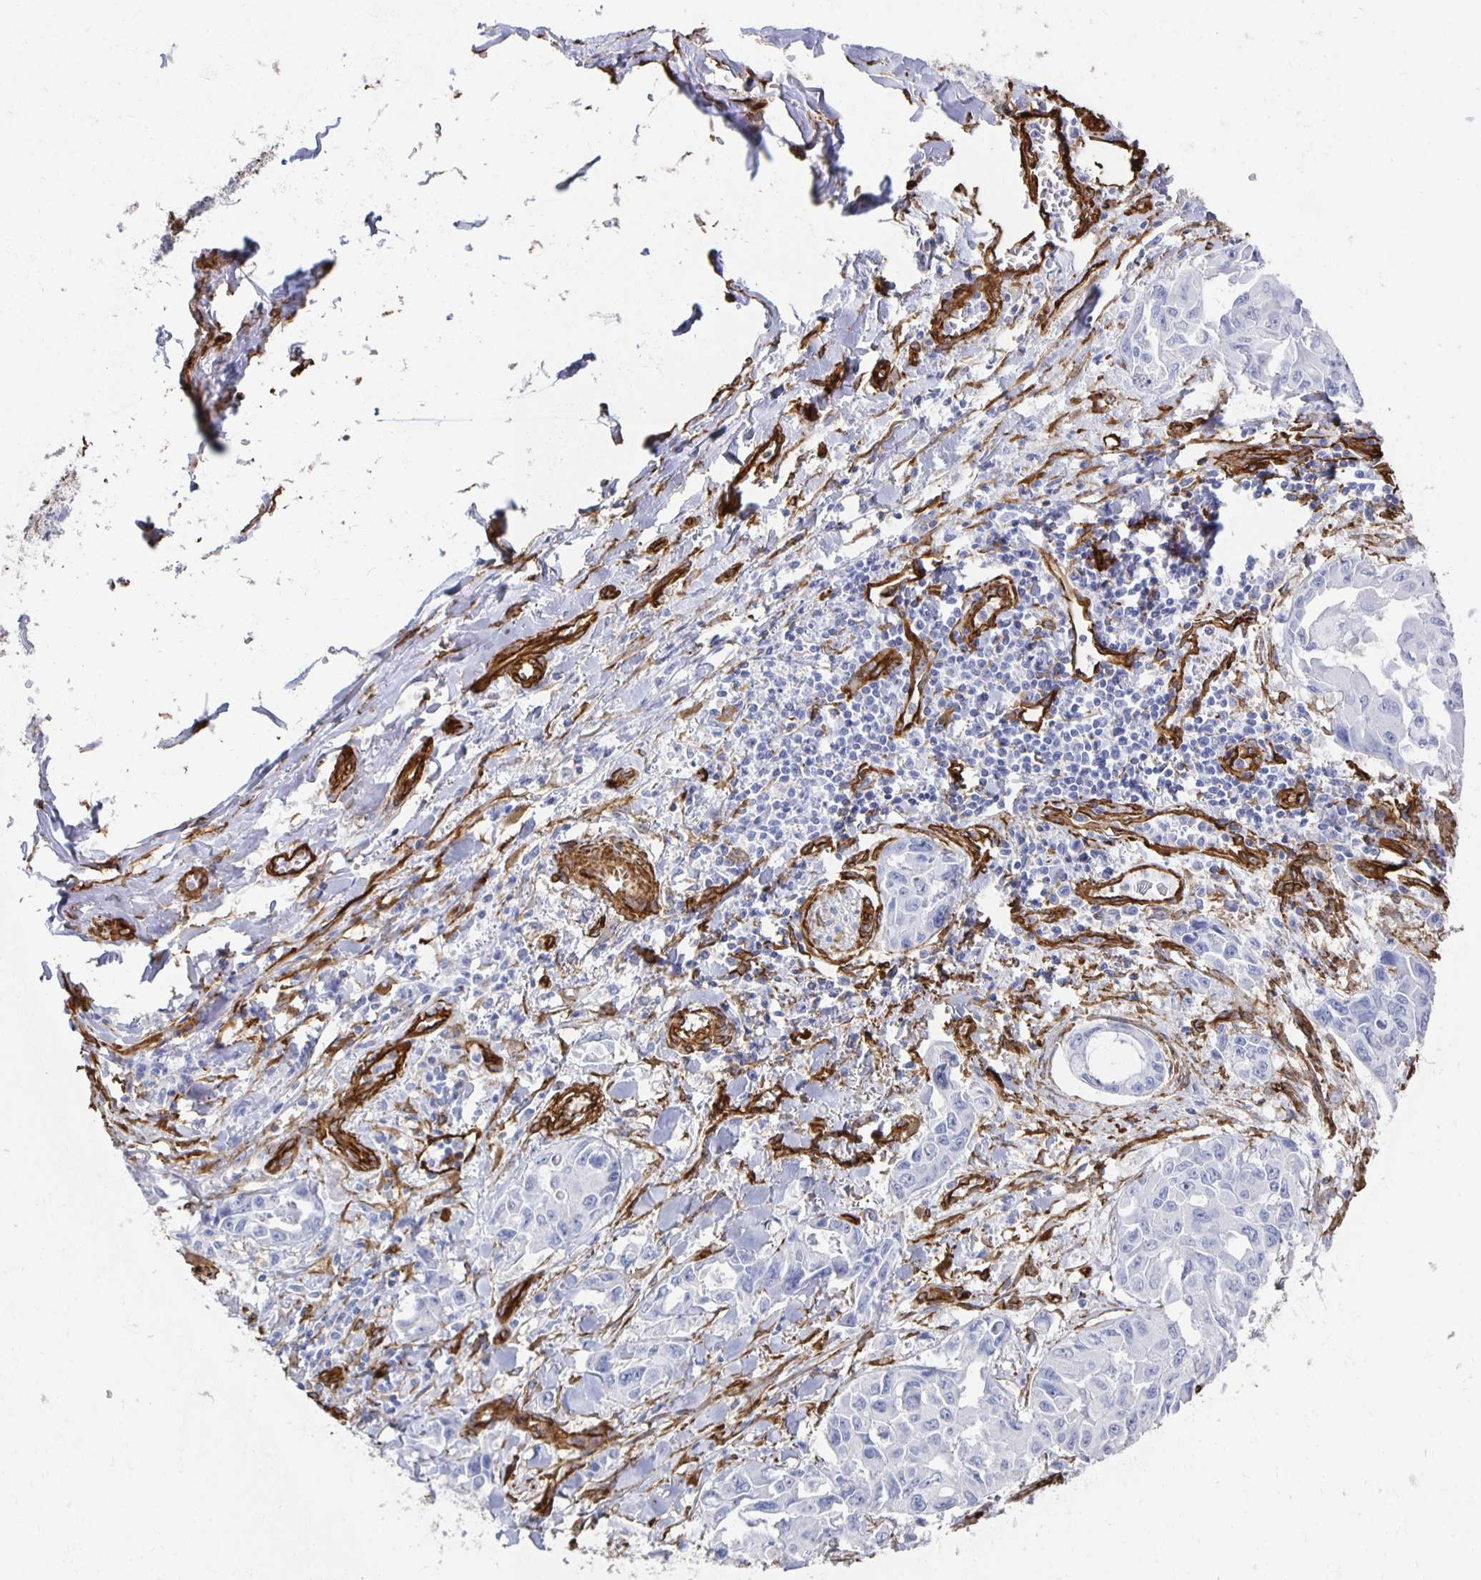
{"staining": {"intensity": "negative", "quantity": "none", "location": "none"}, "tissue": "lung cancer", "cell_type": "Tumor cells", "image_type": "cancer", "snomed": [{"axis": "morphology", "description": "Adenocarcinoma, NOS"}, {"axis": "topography", "description": "Lung"}], "caption": "The photomicrograph reveals no staining of tumor cells in lung cancer (adenocarcinoma).", "gene": "VIPR2", "patient": {"sex": "male", "age": 64}}